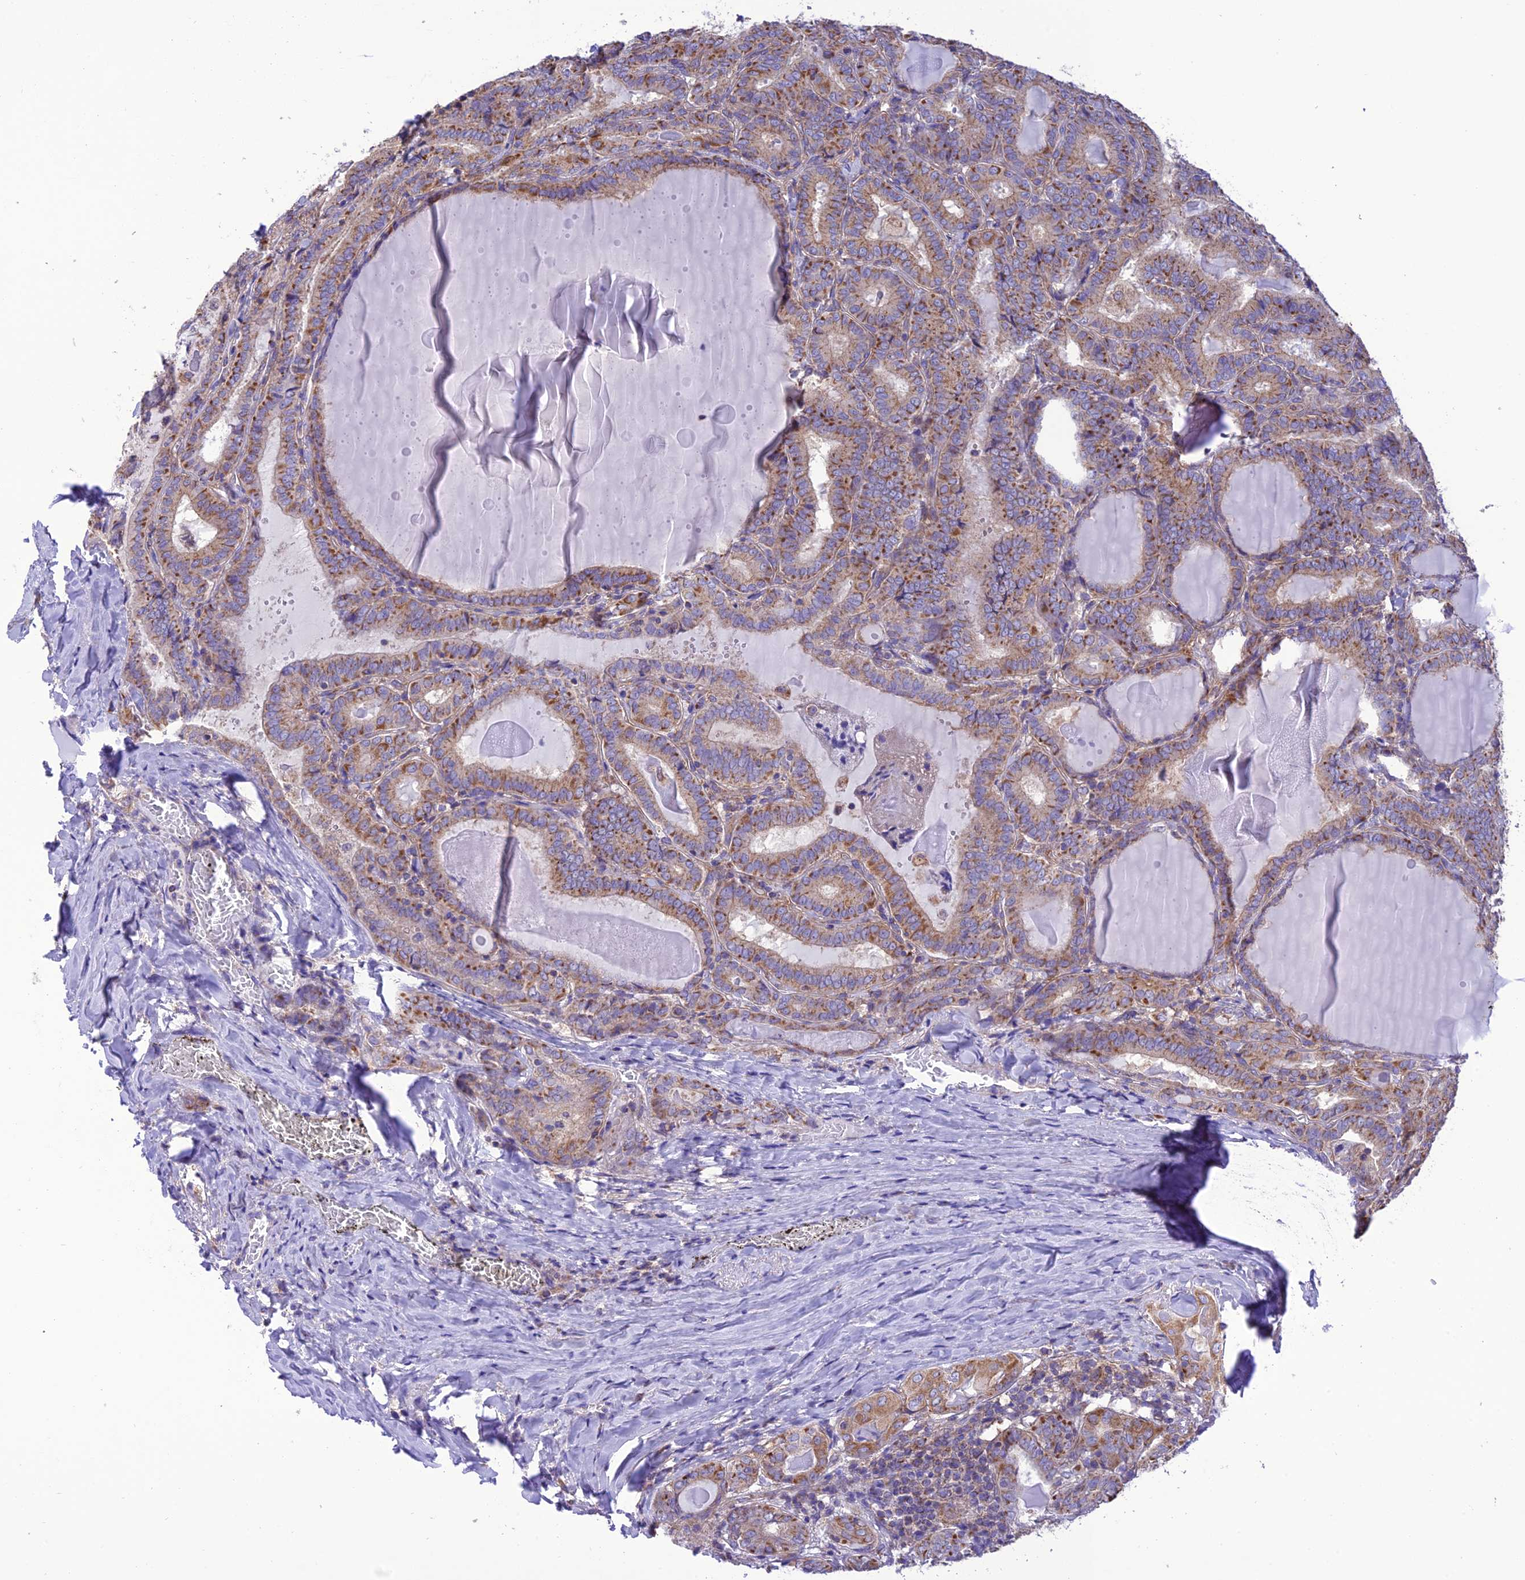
{"staining": {"intensity": "moderate", "quantity": ">75%", "location": "cytoplasmic/membranous"}, "tissue": "thyroid cancer", "cell_type": "Tumor cells", "image_type": "cancer", "snomed": [{"axis": "morphology", "description": "Papillary adenocarcinoma, NOS"}, {"axis": "topography", "description": "Thyroid gland"}], "caption": "Thyroid cancer stained with a protein marker demonstrates moderate staining in tumor cells.", "gene": "MAP3K12", "patient": {"sex": "female", "age": 72}}